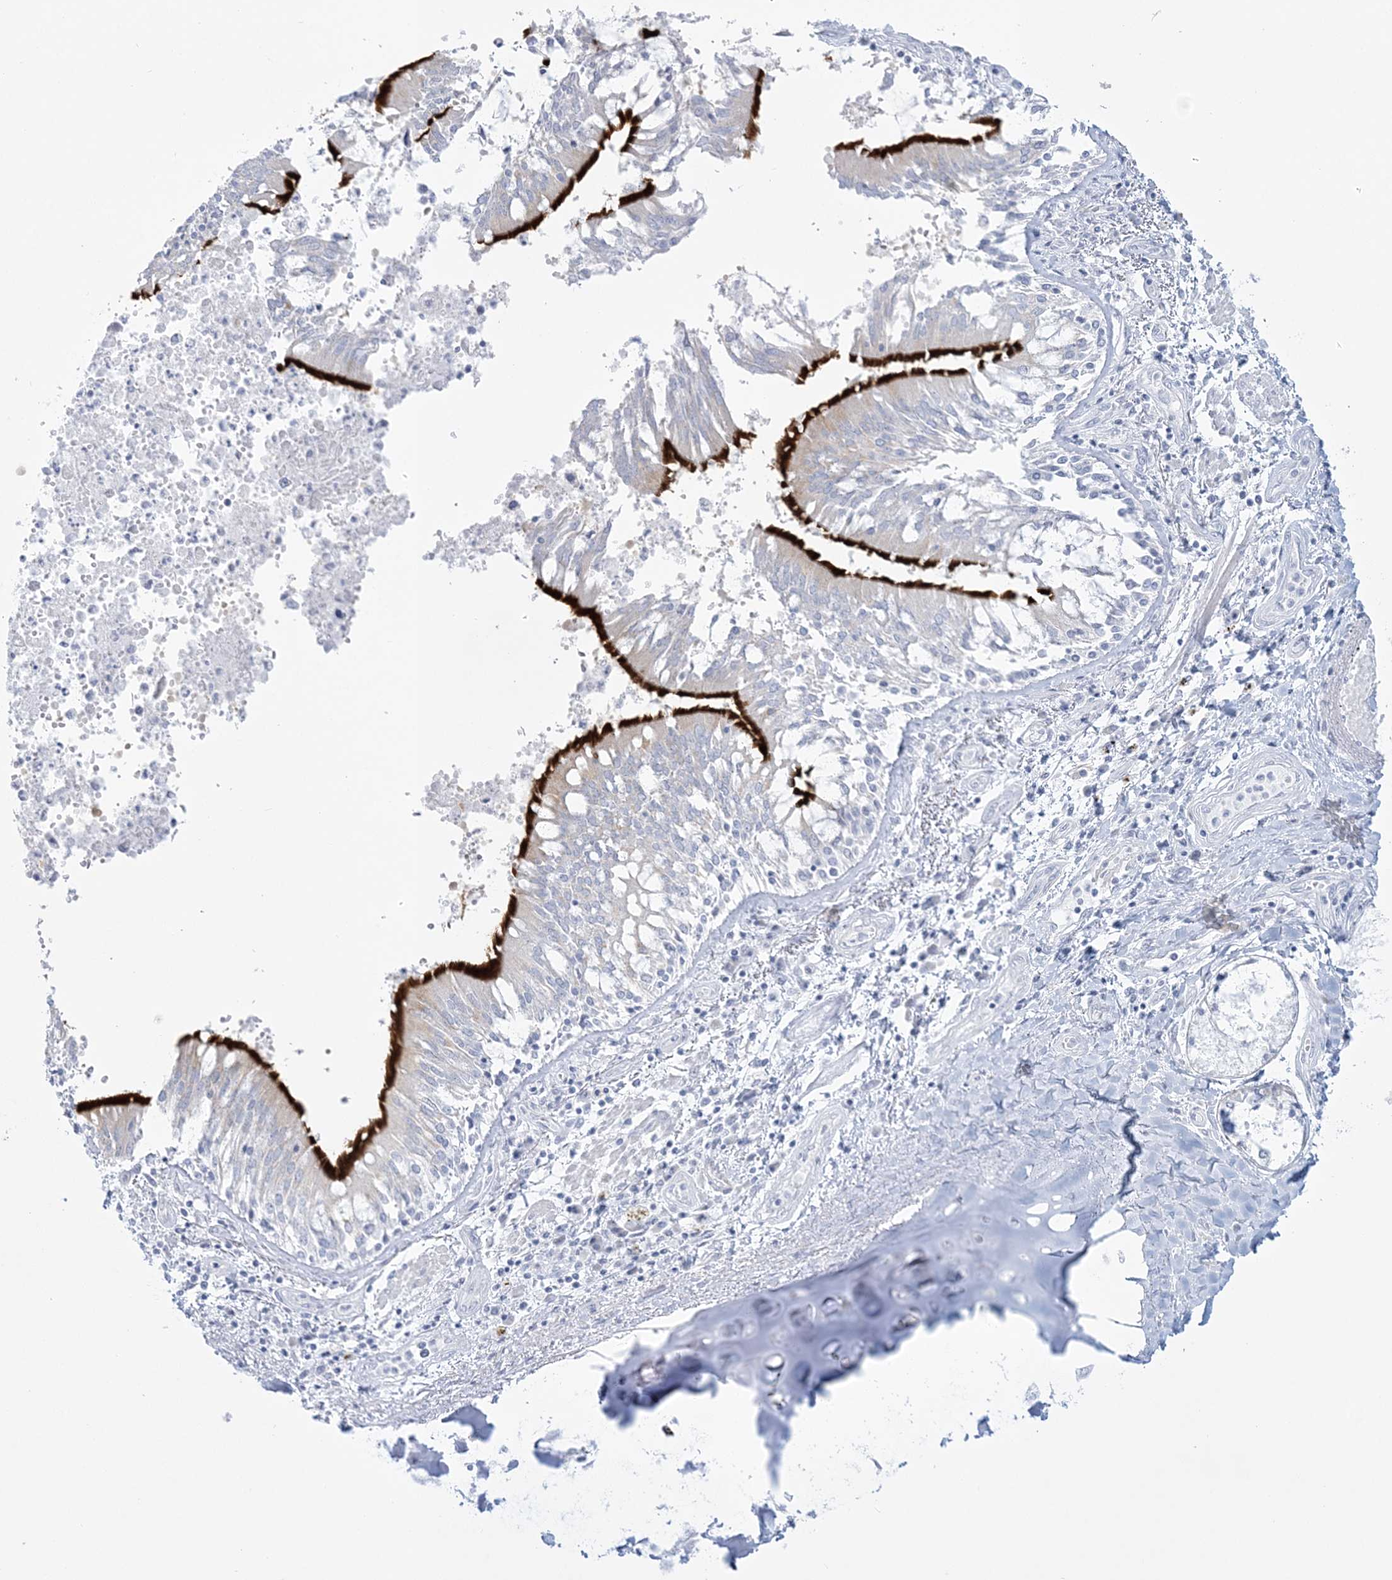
{"staining": {"intensity": "negative", "quantity": "none", "location": "none"}, "tissue": "adipose tissue", "cell_type": "Adipocytes", "image_type": "normal", "snomed": [{"axis": "morphology", "description": "Normal tissue, NOS"}, {"axis": "topography", "description": "Cartilage tissue"}, {"axis": "topography", "description": "Bronchus"}, {"axis": "topography", "description": "Lung"}, {"axis": "topography", "description": "Peripheral nerve tissue"}], "caption": "Benign adipose tissue was stained to show a protein in brown. There is no significant positivity in adipocytes. (DAB (3,3'-diaminobenzidine) immunohistochemistry (IHC), high magnification).", "gene": "ADGB", "patient": {"sex": "female", "age": 49}}